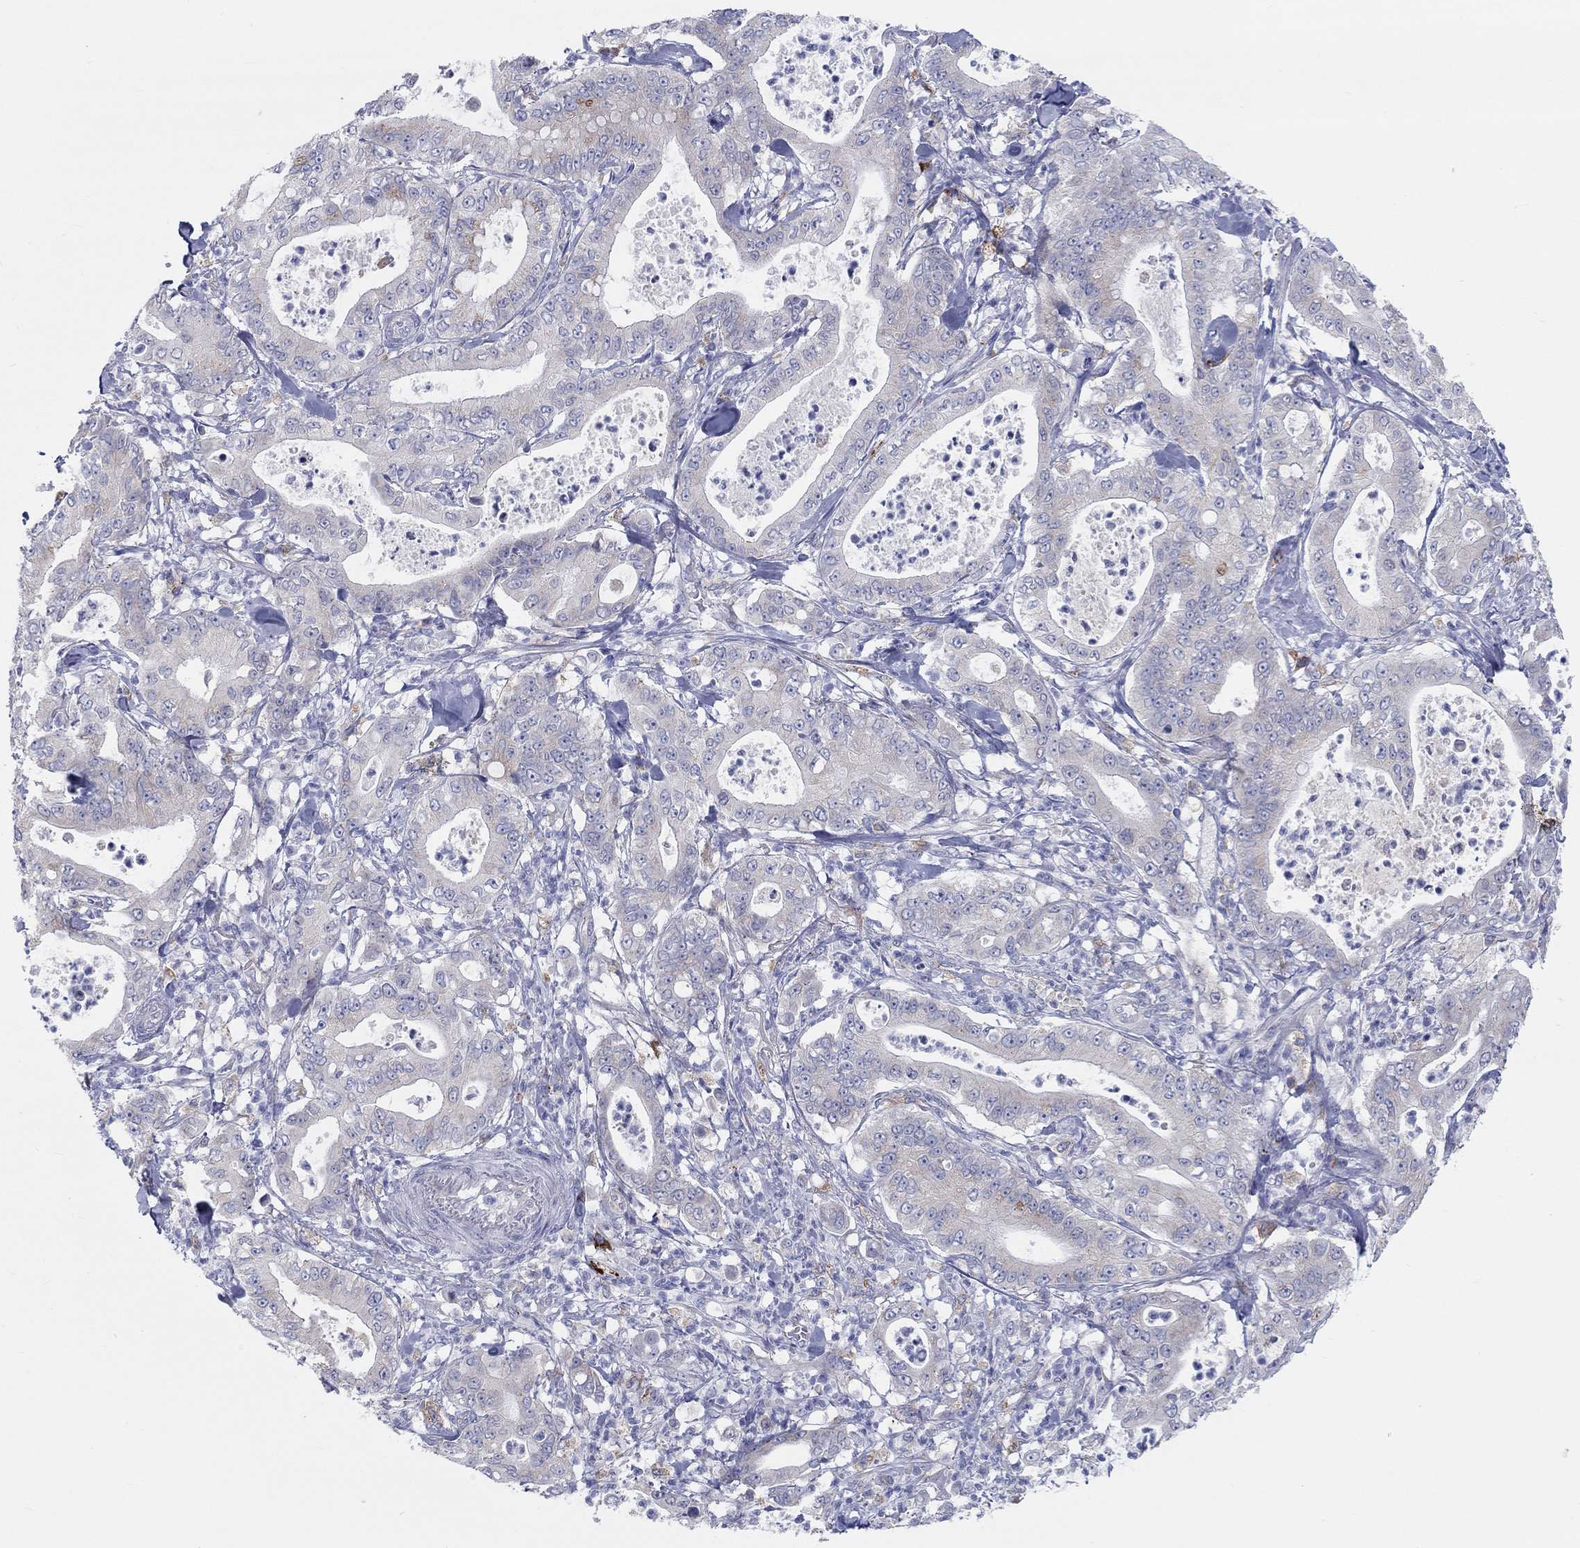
{"staining": {"intensity": "moderate", "quantity": "<25%", "location": "cytoplasmic/membranous"}, "tissue": "pancreatic cancer", "cell_type": "Tumor cells", "image_type": "cancer", "snomed": [{"axis": "morphology", "description": "Adenocarcinoma, NOS"}, {"axis": "topography", "description": "Pancreas"}], "caption": "Protein expression analysis of adenocarcinoma (pancreatic) exhibits moderate cytoplasmic/membranous expression in about <25% of tumor cells.", "gene": "BCO2", "patient": {"sex": "male", "age": 71}}